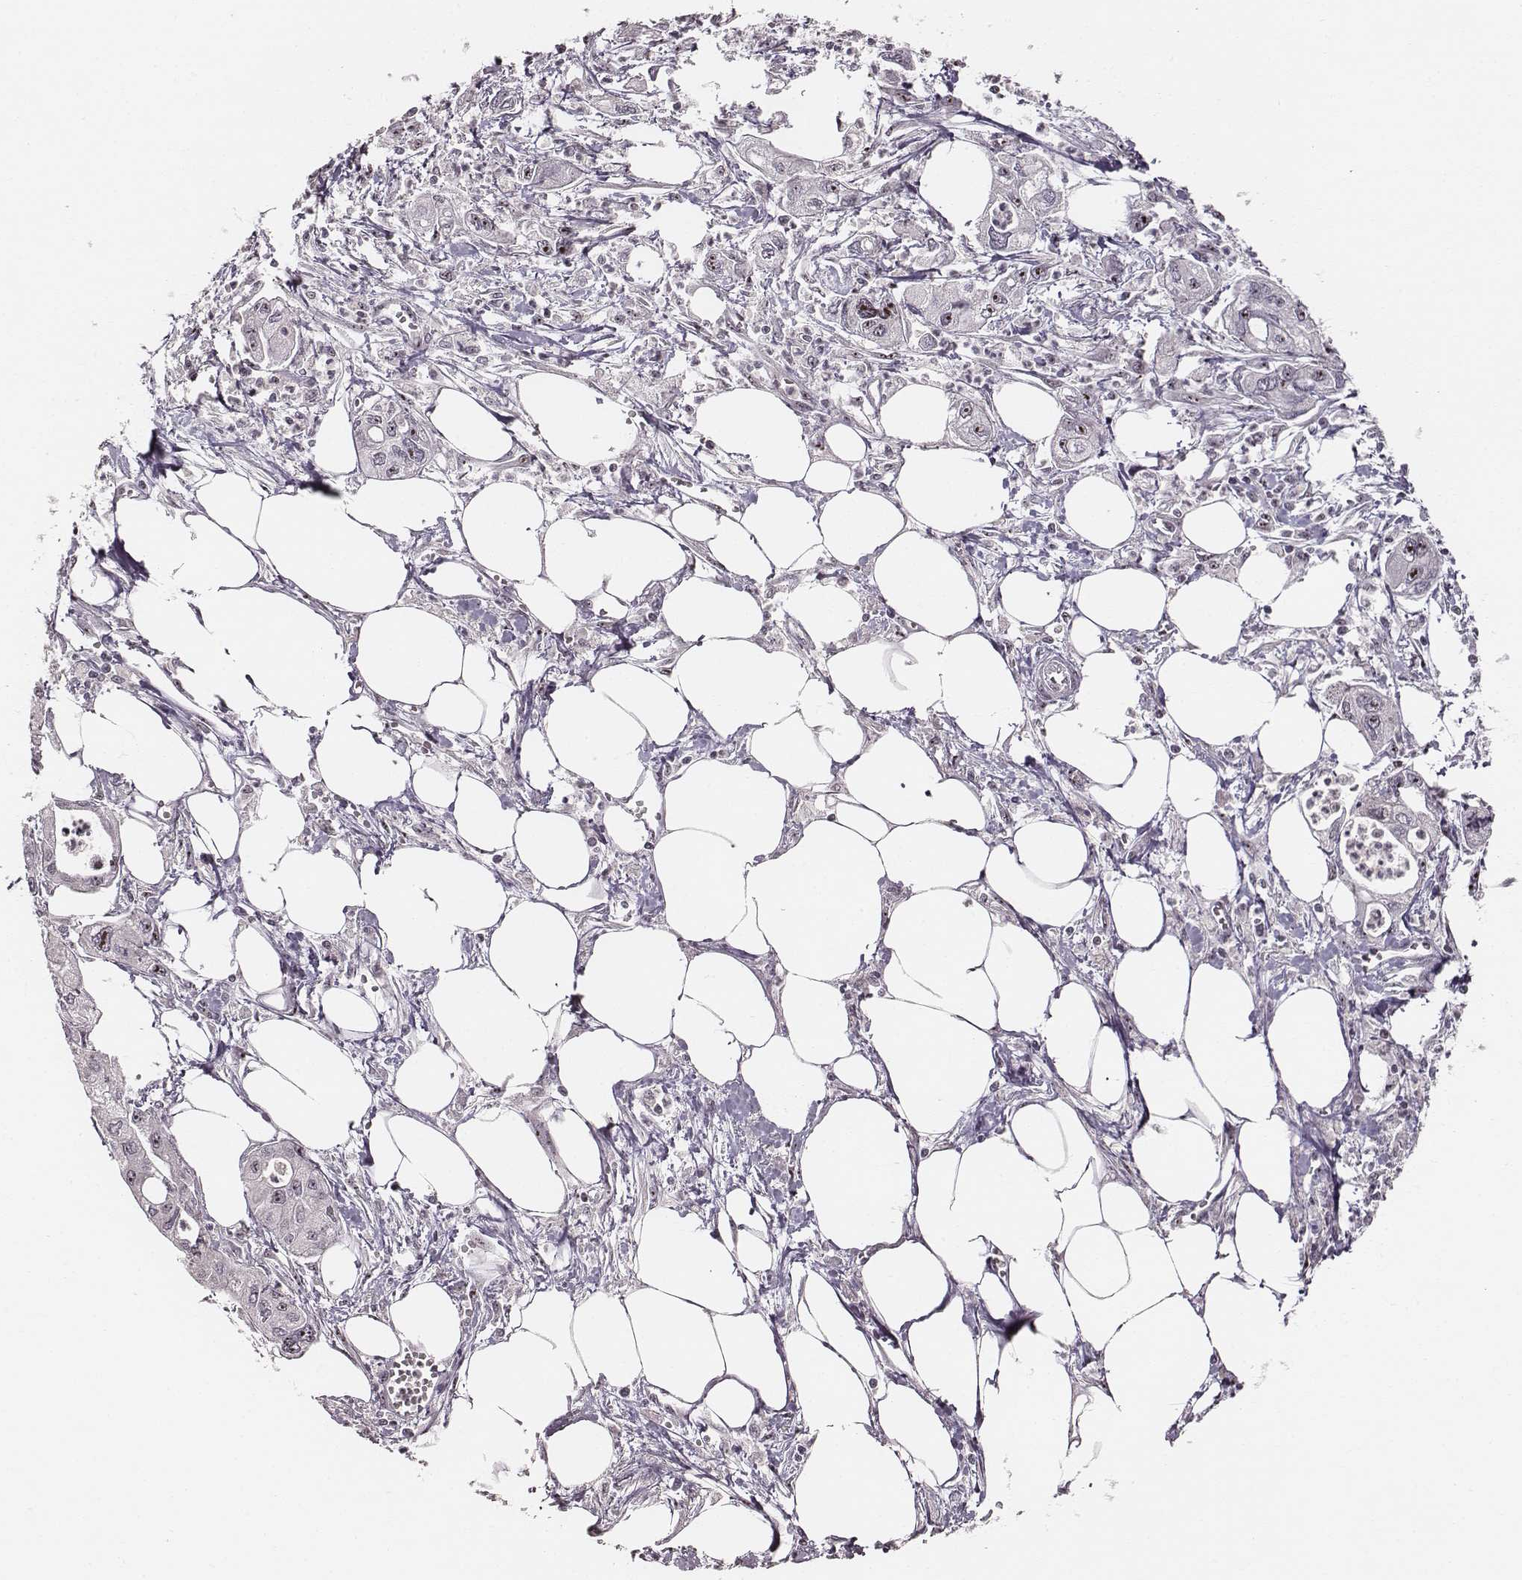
{"staining": {"intensity": "weak", "quantity": ">75%", "location": "nuclear"}, "tissue": "pancreatic cancer", "cell_type": "Tumor cells", "image_type": "cancer", "snomed": [{"axis": "morphology", "description": "Adenocarcinoma, NOS"}, {"axis": "topography", "description": "Pancreas"}], "caption": "Immunohistochemistry (DAB (3,3'-diaminobenzidine)) staining of human pancreatic adenocarcinoma shows weak nuclear protein positivity in about >75% of tumor cells.", "gene": "NOP56", "patient": {"sex": "male", "age": 70}}